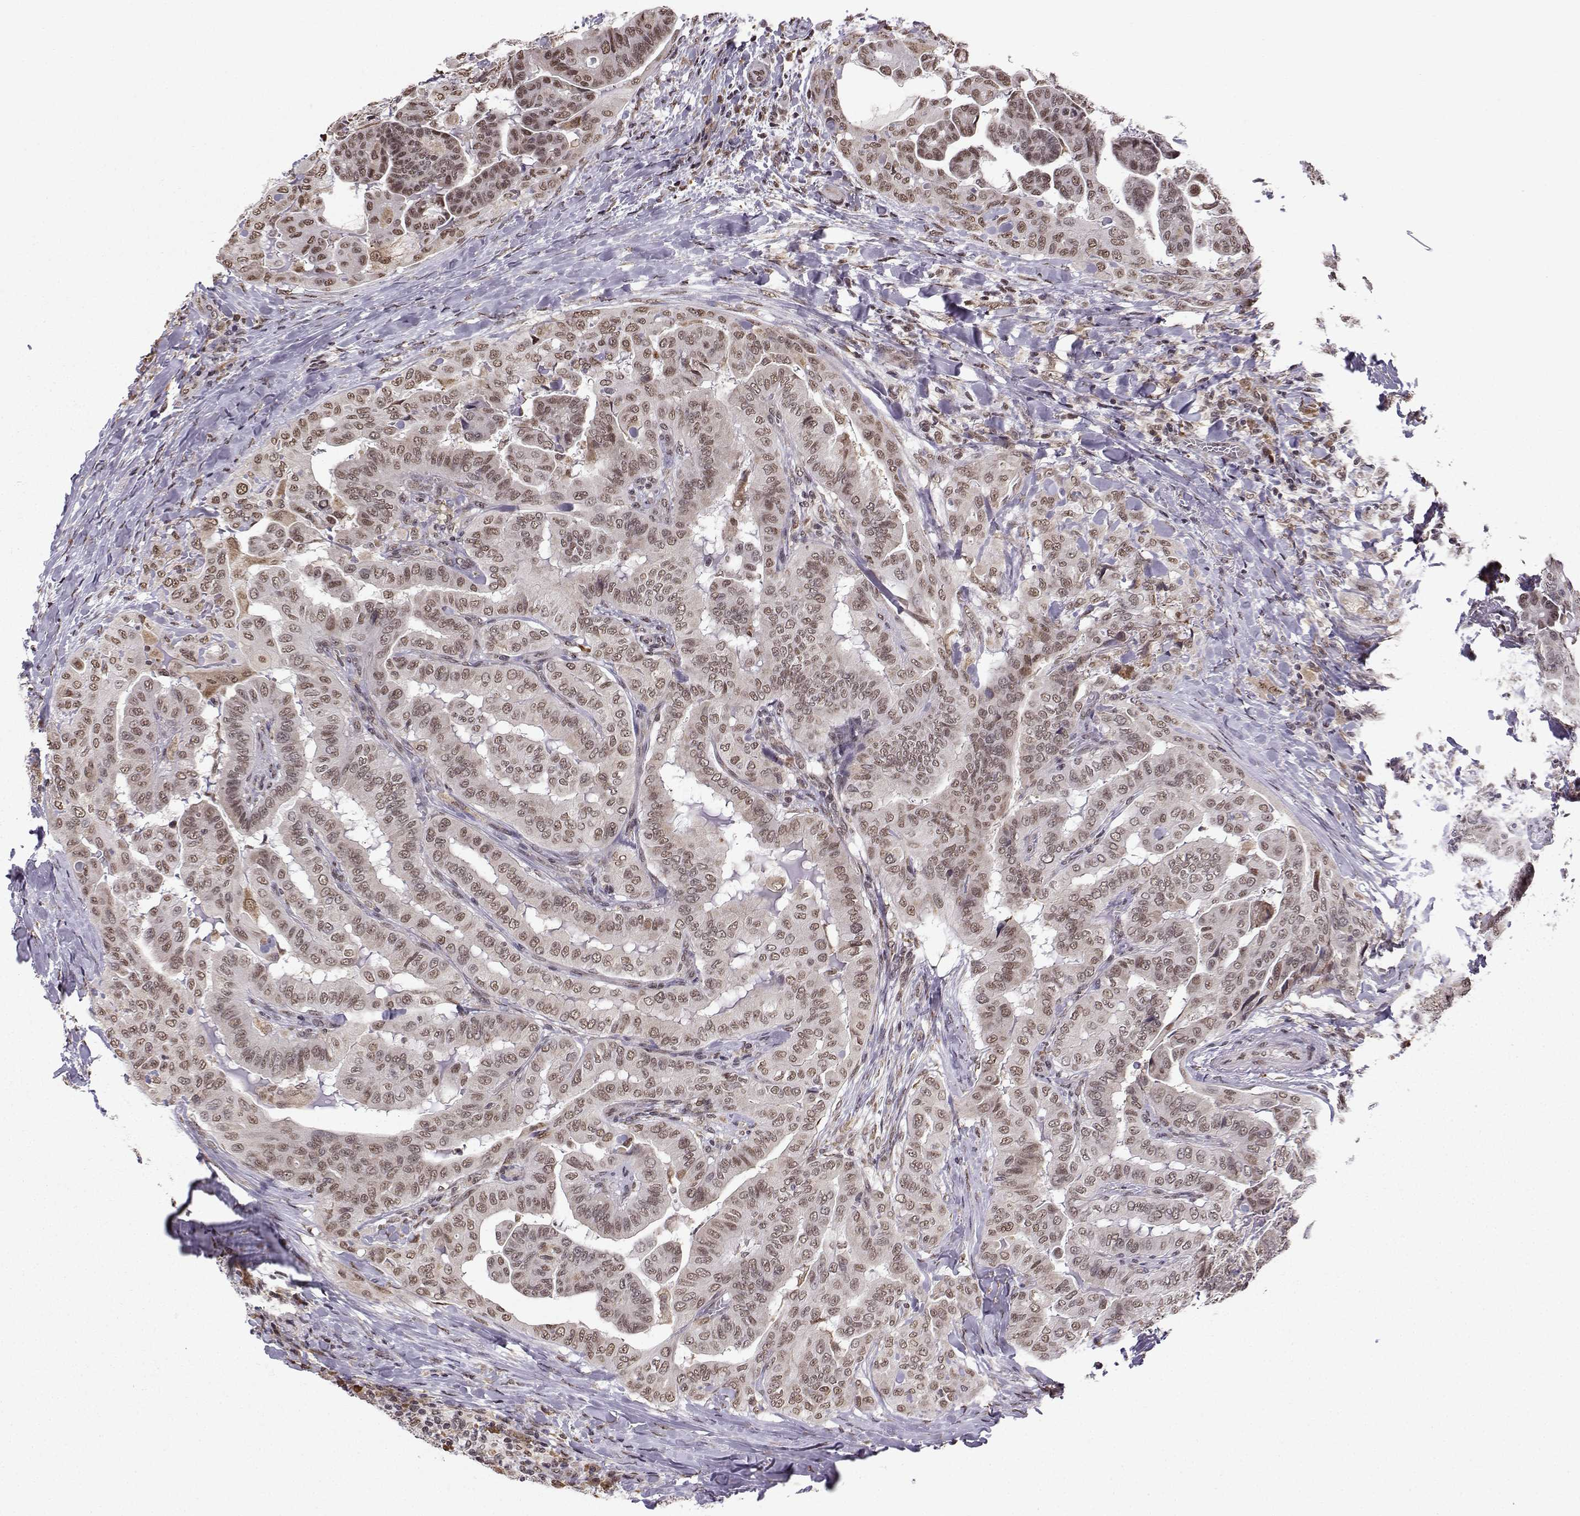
{"staining": {"intensity": "weak", "quantity": ">75%", "location": "nuclear"}, "tissue": "thyroid cancer", "cell_type": "Tumor cells", "image_type": "cancer", "snomed": [{"axis": "morphology", "description": "Papillary adenocarcinoma, NOS"}, {"axis": "topography", "description": "Thyroid gland"}], "caption": "Tumor cells show weak nuclear expression in approximately >75% of cells in thyroid cancer.", "gene": "EZH1", "patient": {"sex": "female", "age": 68}}